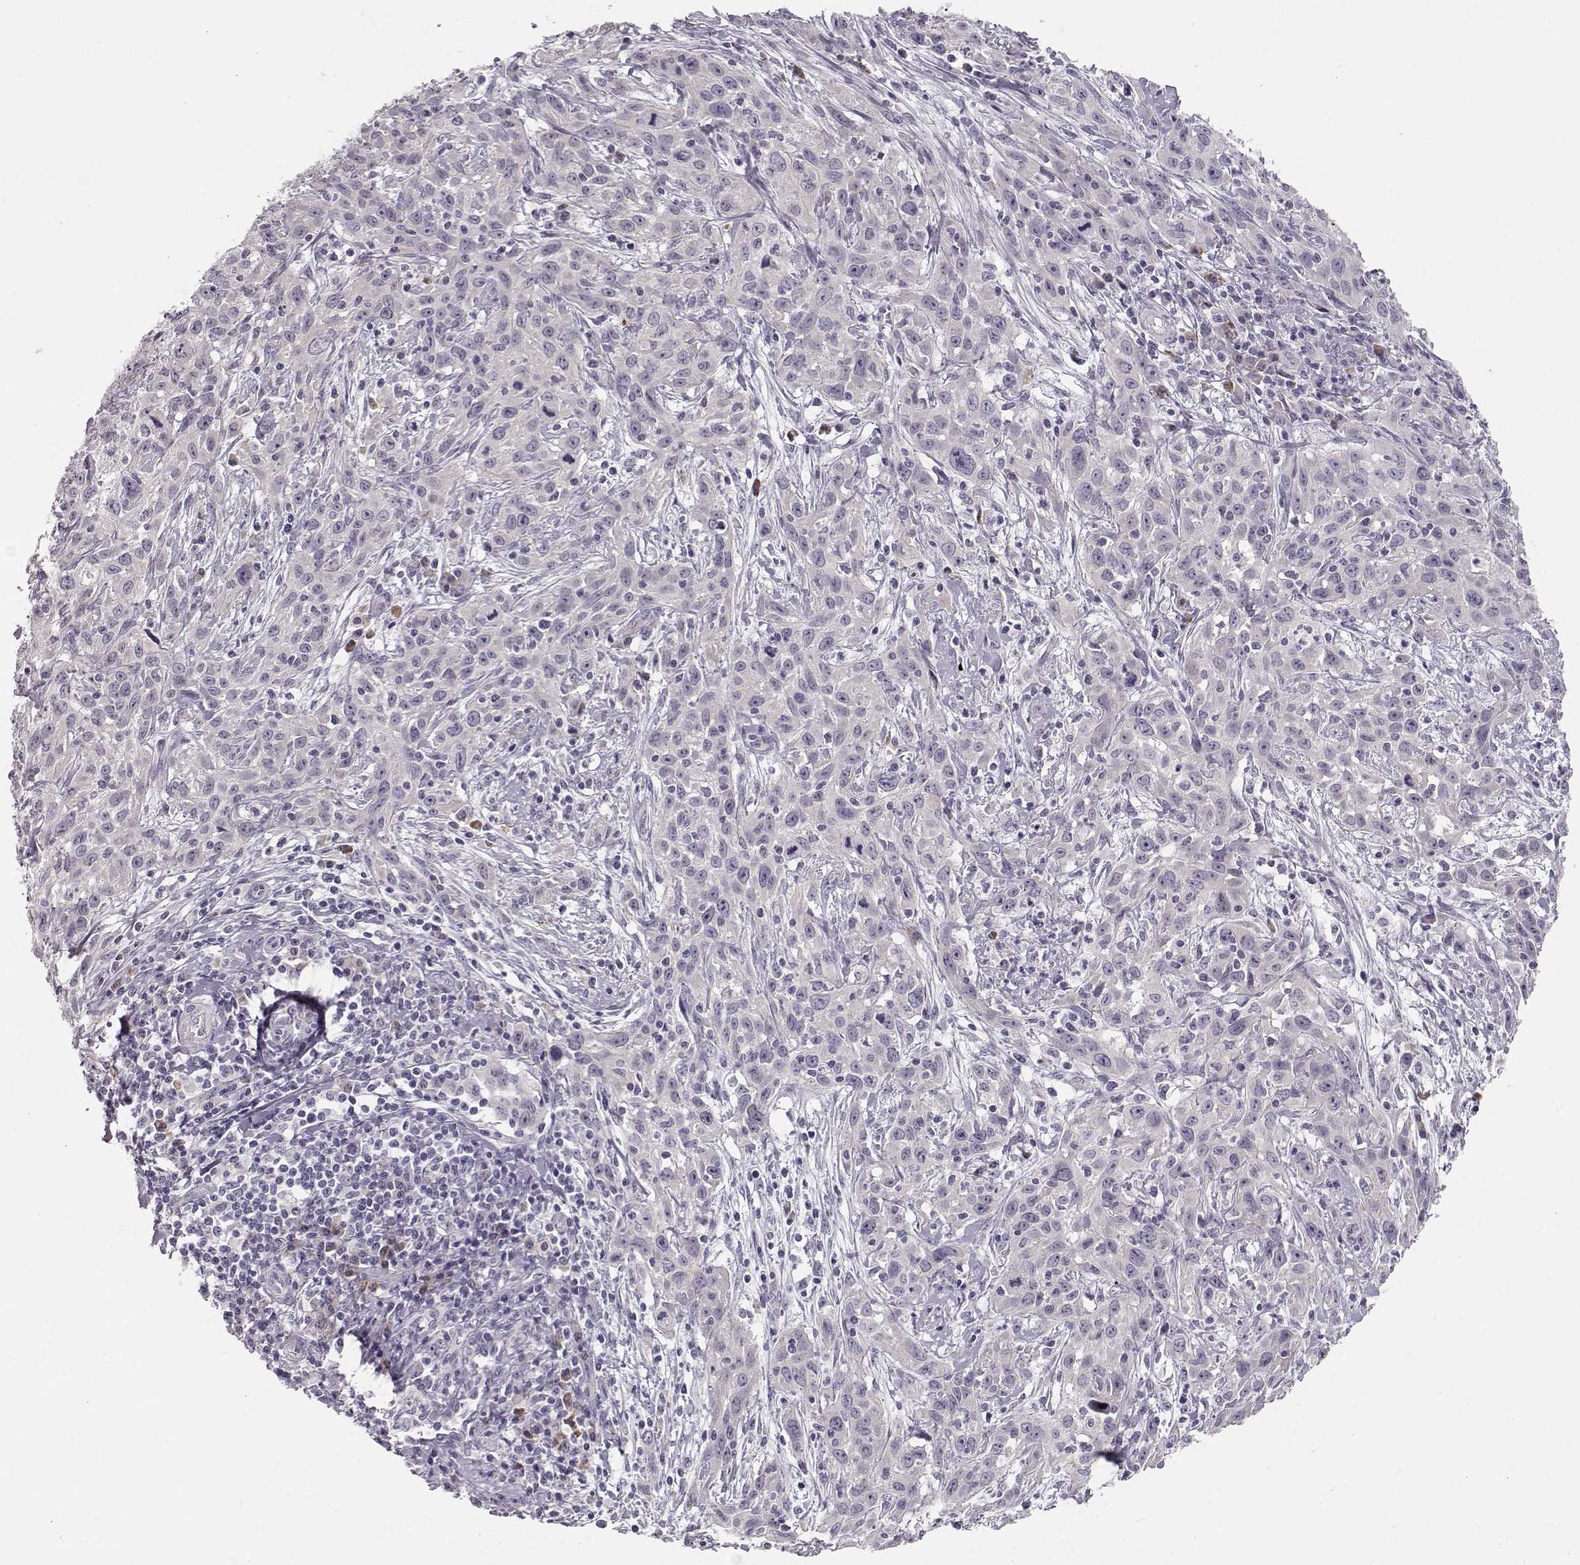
{"staining": {"intensity": "negative", "quantity": "none", "location": "none"}, "tissue": "cervical cancer", "cell_type": "Tumor cells", "image_type": "cancer", "snomed": [{"axis": "morphology", "description": "Squamous cell carcinoma, NOS"}, {"axis": "topography", "description": "Cervix"}], "caption": "Squamous cell carcinoma (cervical) was stained to show a protein in brown. There is no significant expression in tumor cells. (IHC, brightfield microscopy, high magnification).", "gene": "TTC26", "patient": {"sex": "female", "age": 38}}